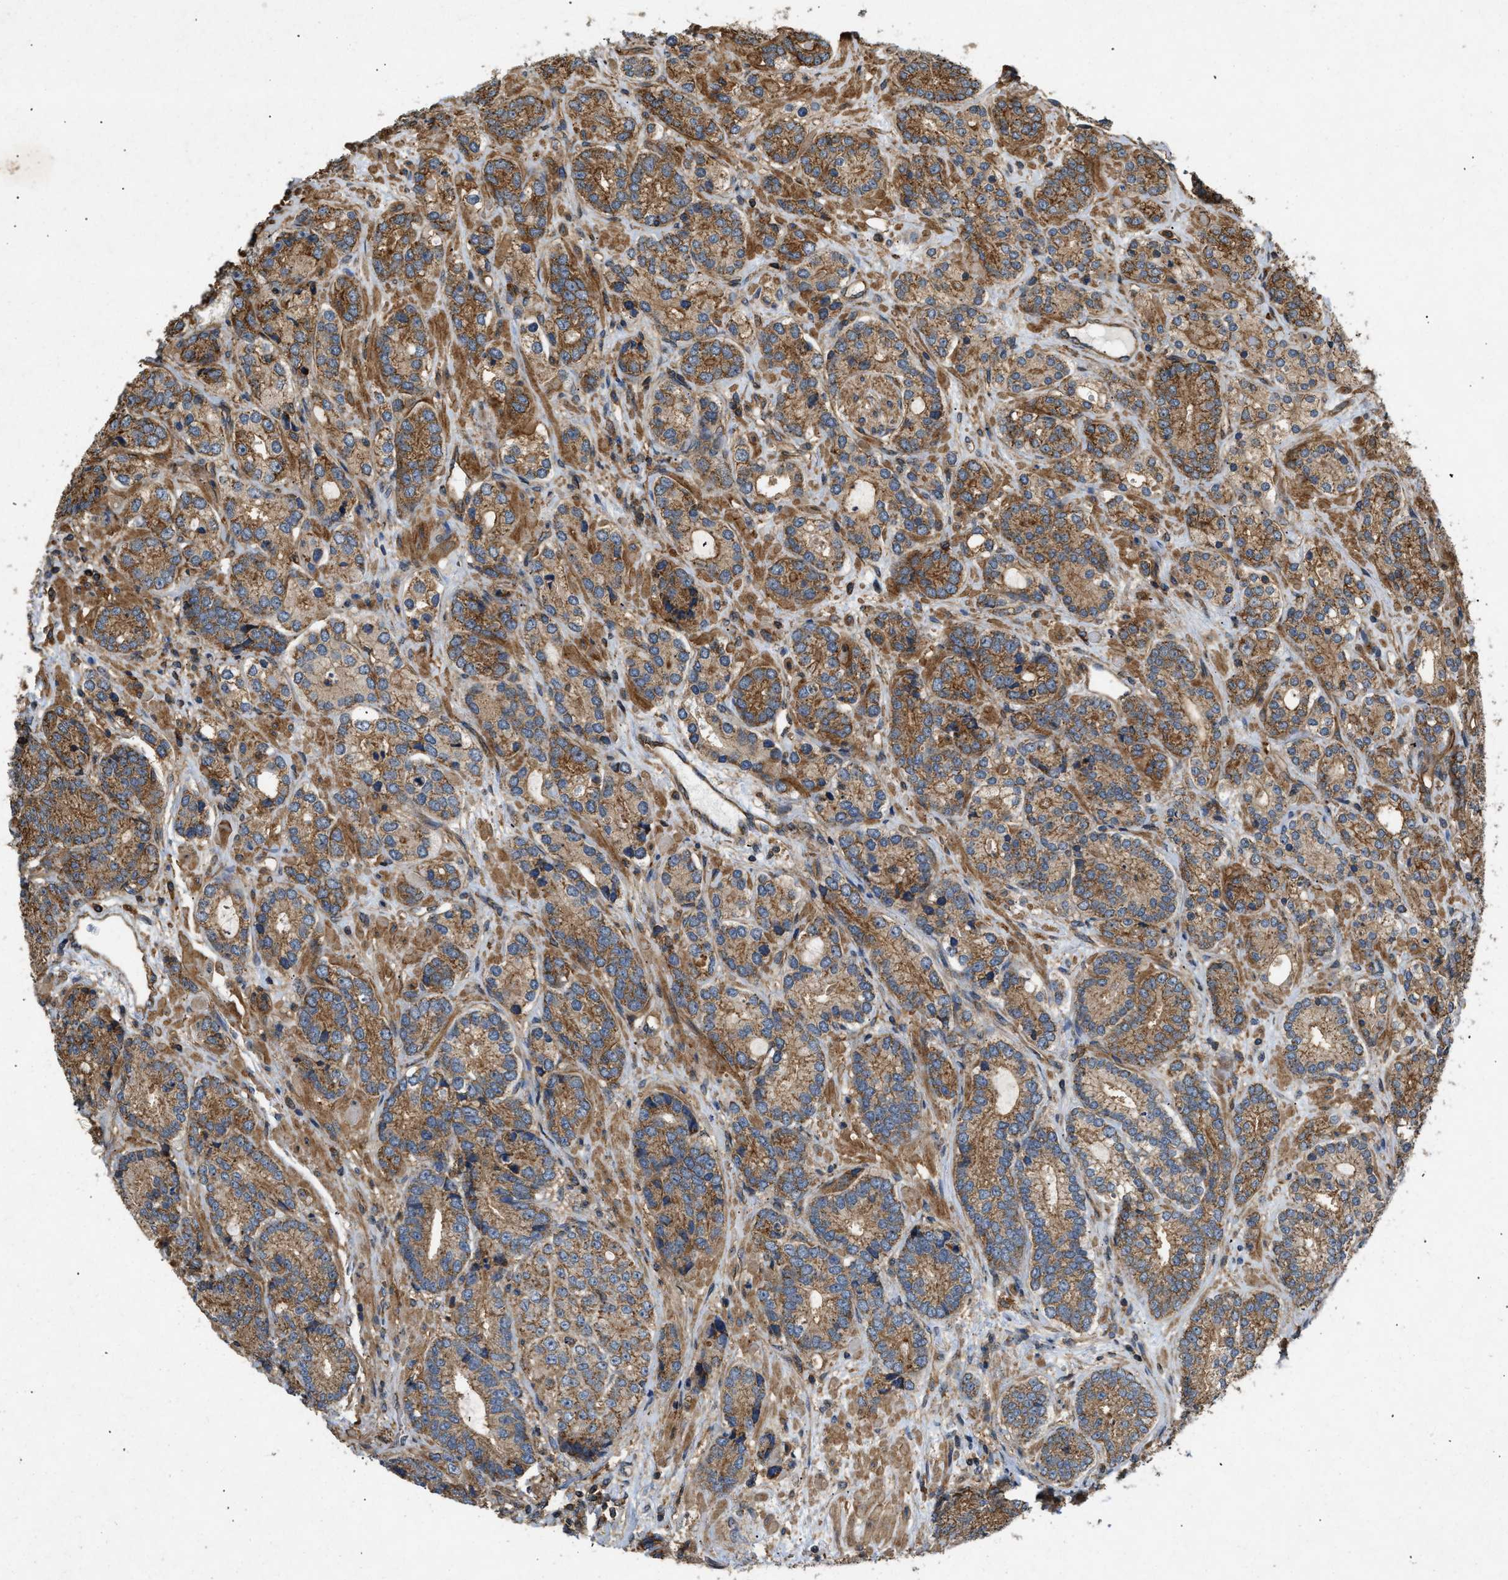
{"staining": {"intensity": "moderate", "quantity": ">75%", "location": "cytoplasmic/membranous"}, "tissue": "prostate cancer", "cell_type": "Tumor cells", "image_type": "cancer", "snomed": [{"axis": "morphology", "description": "Adenocarcinoma, High grade"}, {"axis": "topography", "description": "Prostate"}], "caption": "Human prostate cancer (high-grade adenocarcinoma) stained with a protein marker demonstrates moderate staining in tumor cells.", "gene": "GNB4", "patient": {"sex": "male", "age": 61}}